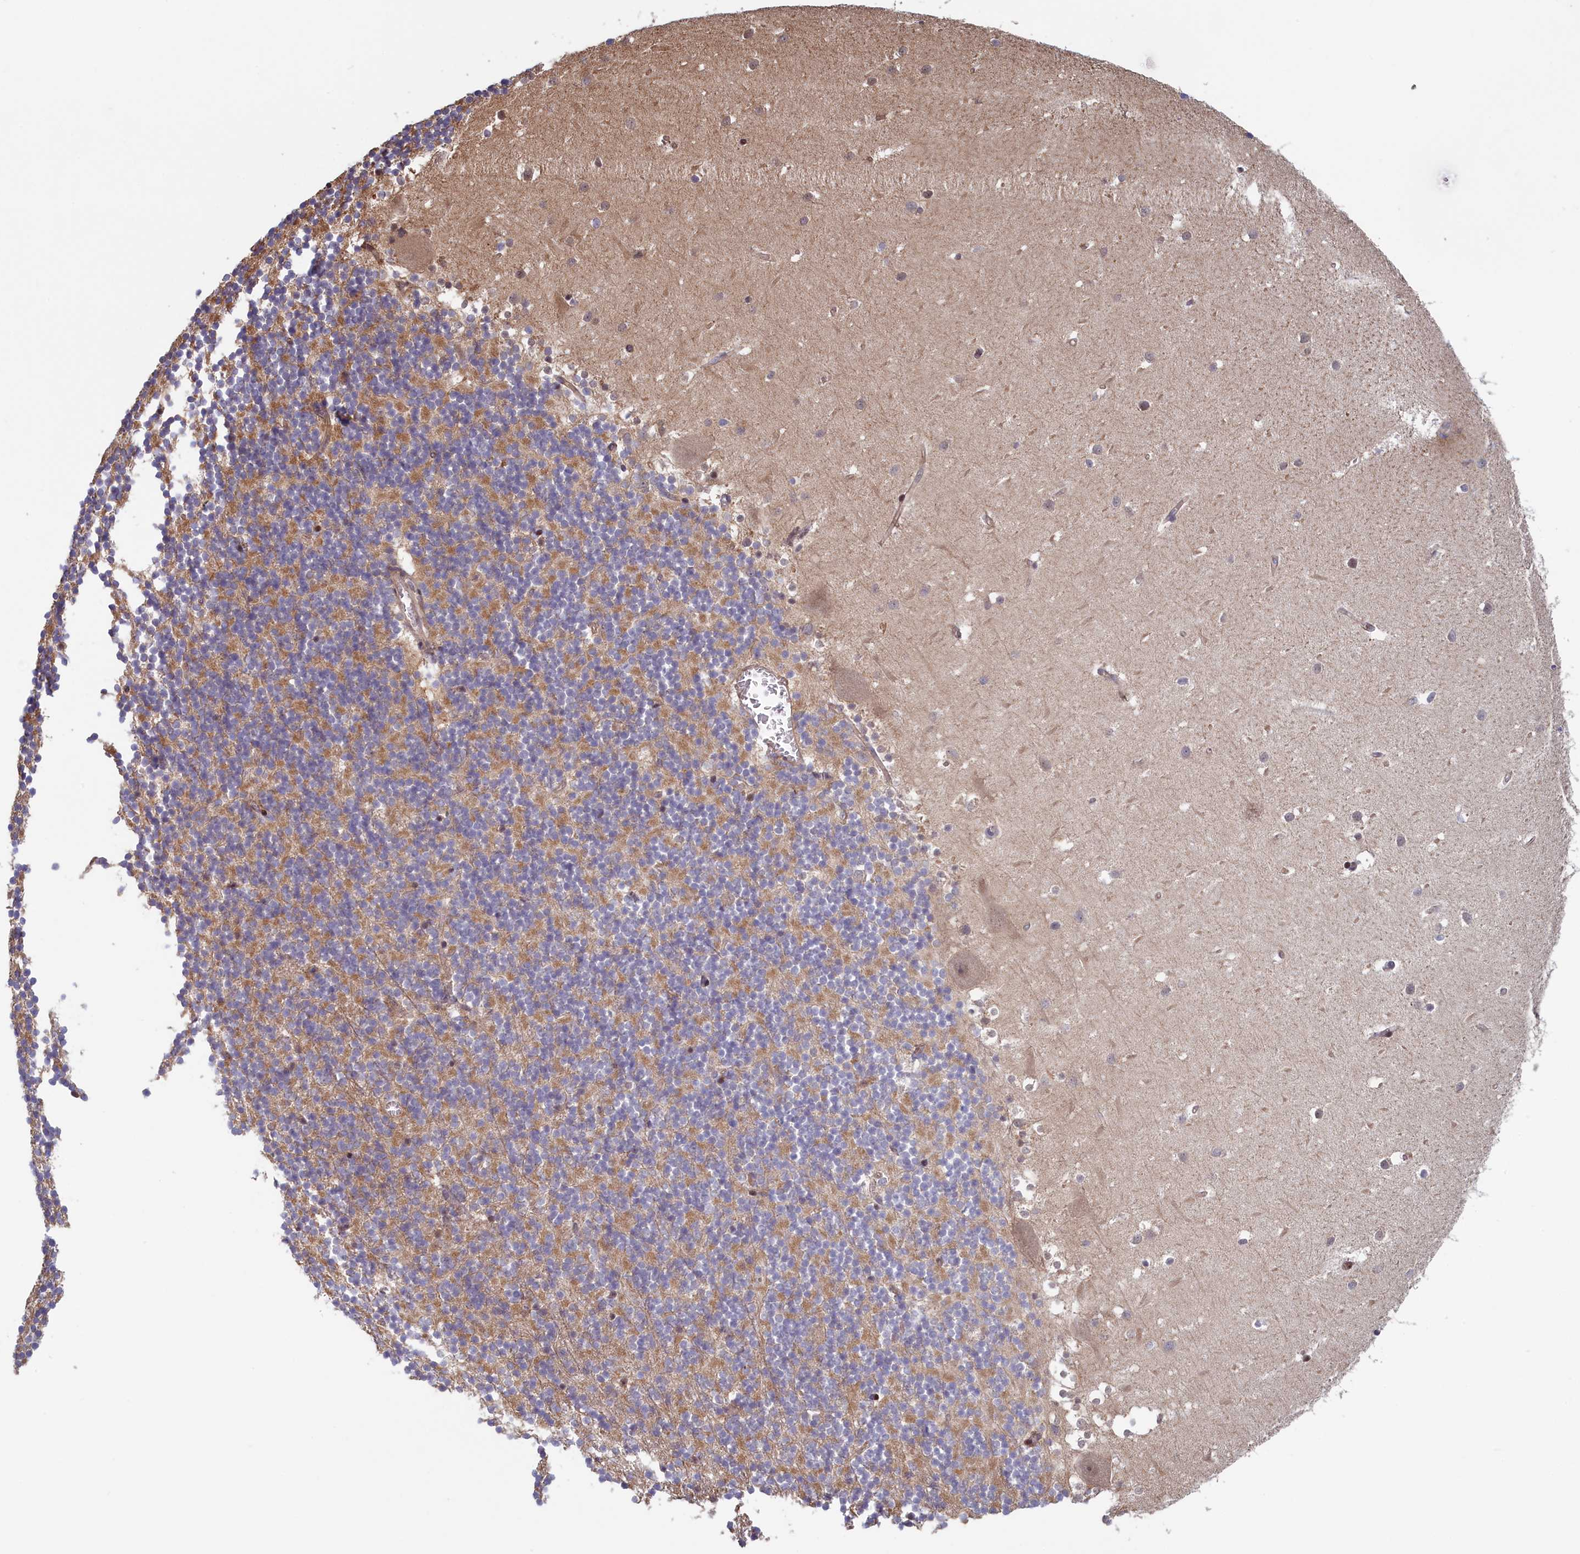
{"staining": {"intensity": "weak", "quantity": "25%-75%", "location": "cytoplasmic/membranous"}, "tissue": "cerebellum", "cell_type": "Cells in granular layer", "image_type": "normal", "snomed": [{"axis": "morphology", "description": "Normal tissue, NOS"}, {"axis": "topography", "description": "Cerebellum"}], "caption": "Immunohistochemistry micrograph of benign cerebellum stained for a protein (brown), which exhibits low levels of weak cytoplasmic/membranous expression in approximately 25%-75% of cells in granular layer.", "gene": "RILPL1", "patient": {"sex": "male", "age": 54}}